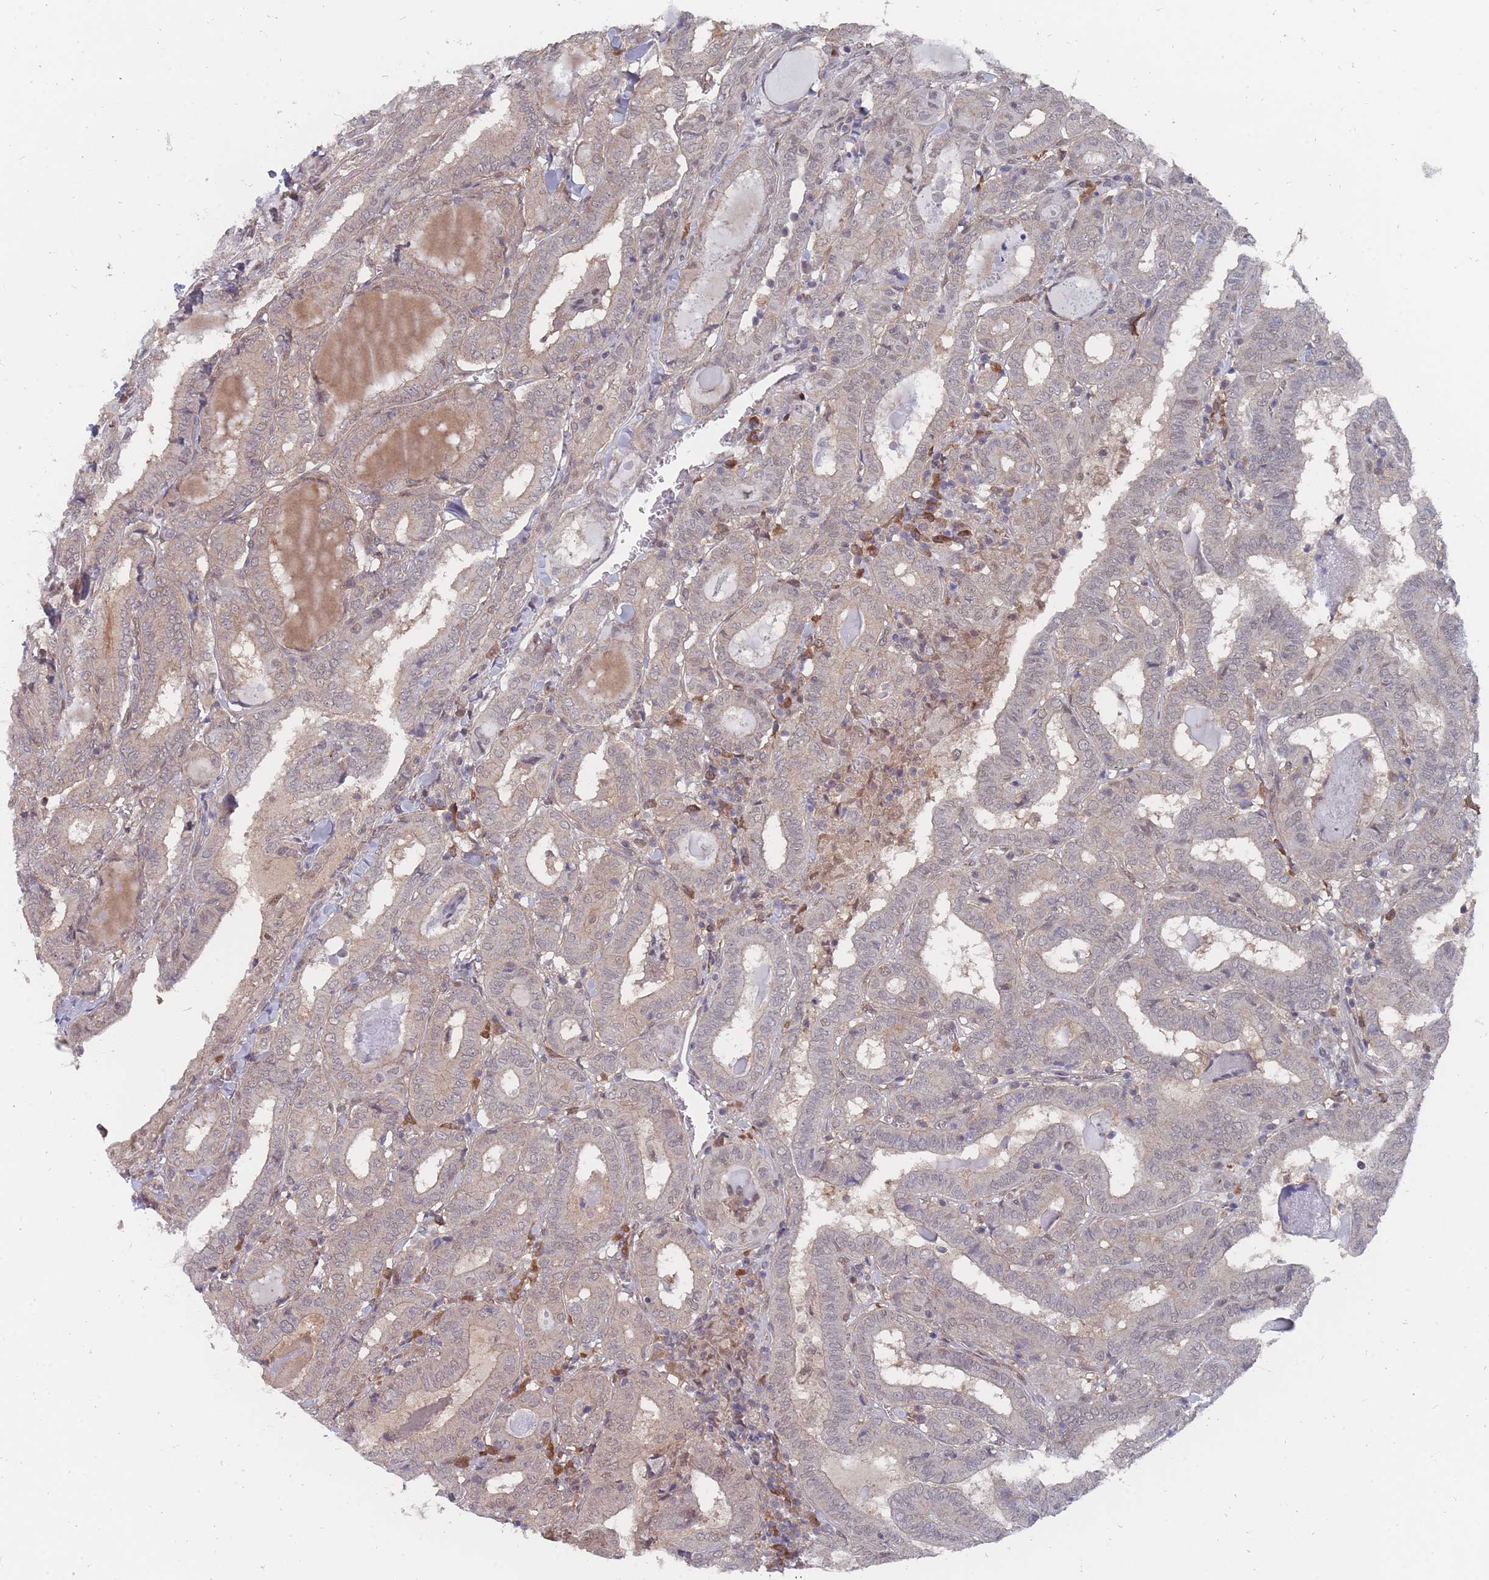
{"staining": {"intensity": "weak", "quantity": "<25%", "location": "cytoplasmic/membranous"}, "tissue": "thyroid cancer", "cell_type": "Tumor cells", "image_type": "cancer", "snomed": [{"axis": "morphology", "description": "Papillary adenocarcinoma, NOS"}, {"axis": "topography", "description": "Thyroid gland"}], "caption": "Human papillary adenocarcinoma (thyroid) stained for a protein using immunohistochemistry demonstrates no positivity in tumor cells.", "gene": "NKD1", "patient": {"sex": "female", "age": 72}}